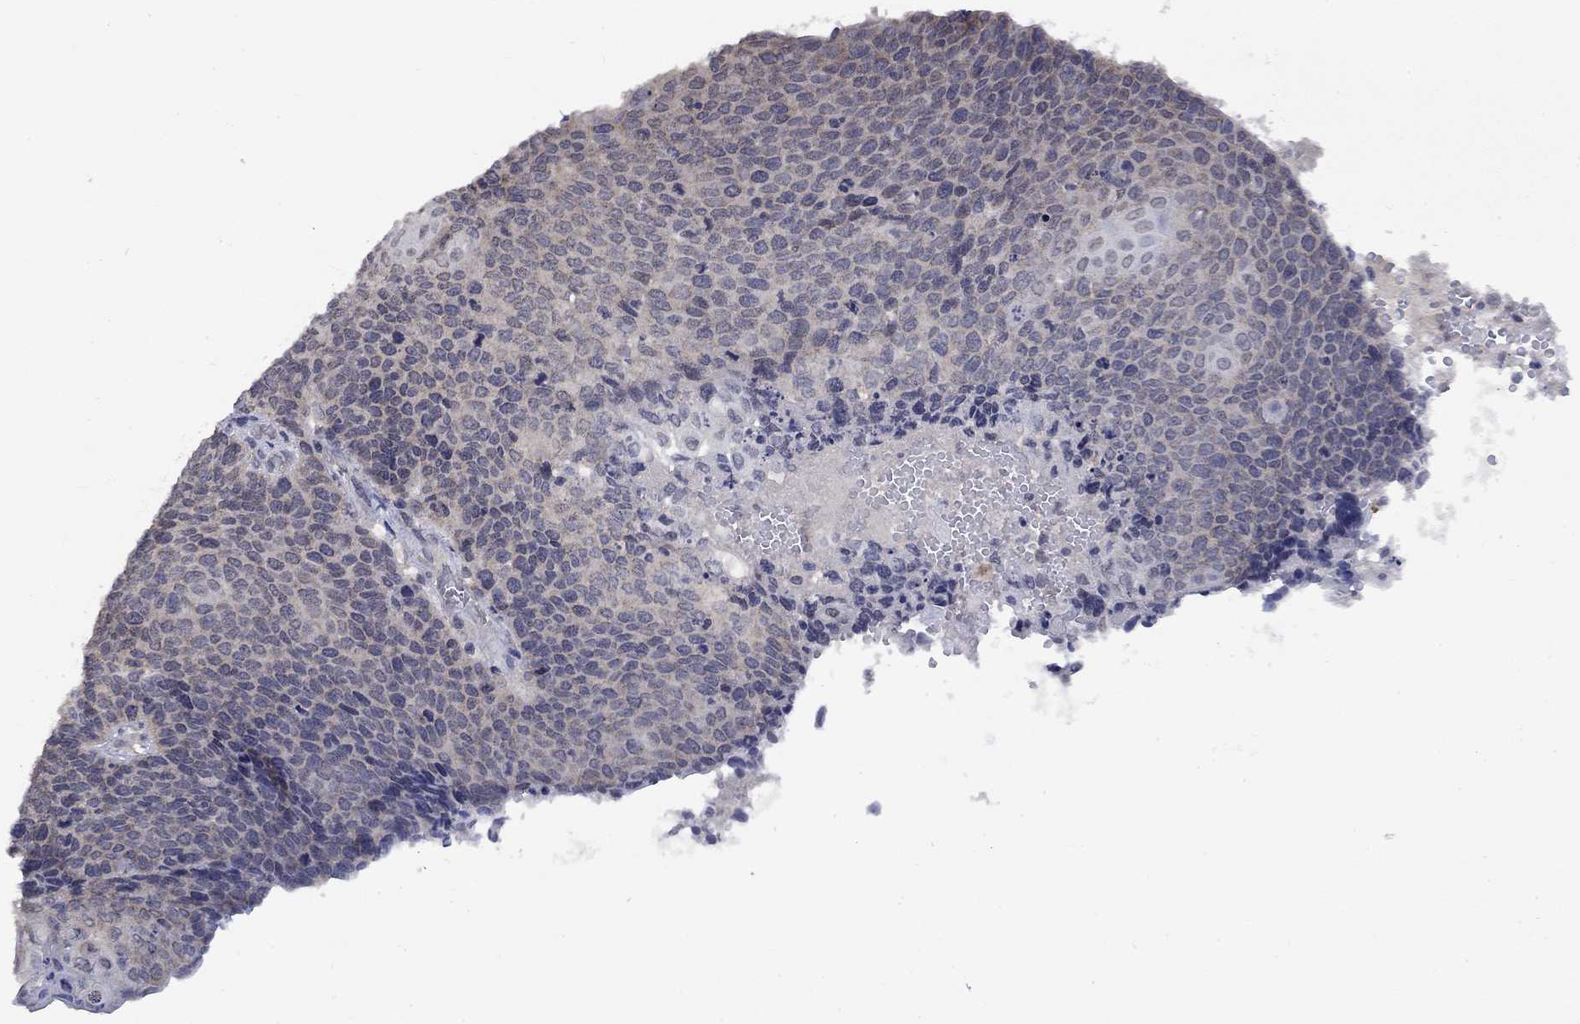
{"staining": {"intensity": "negative", "quantity": "none", "location": "none"}, "tissue": "cervical cancer", "cell_type": "Tumor cells", "image_type": "cancer", "snomed": [{"axis": "morphology", "description": "Squamous cell carcinoma, NOS"}, {"axis": "topography", "description": "Cervix"}], "caption": "IHC micrograph of cervical cancer (squamous cell carcinoma) stained for a protein (brown), which shows no expression in tumor cells.", "gene": "SPATA33", "patient": {"sex": "female", "age": 39}}